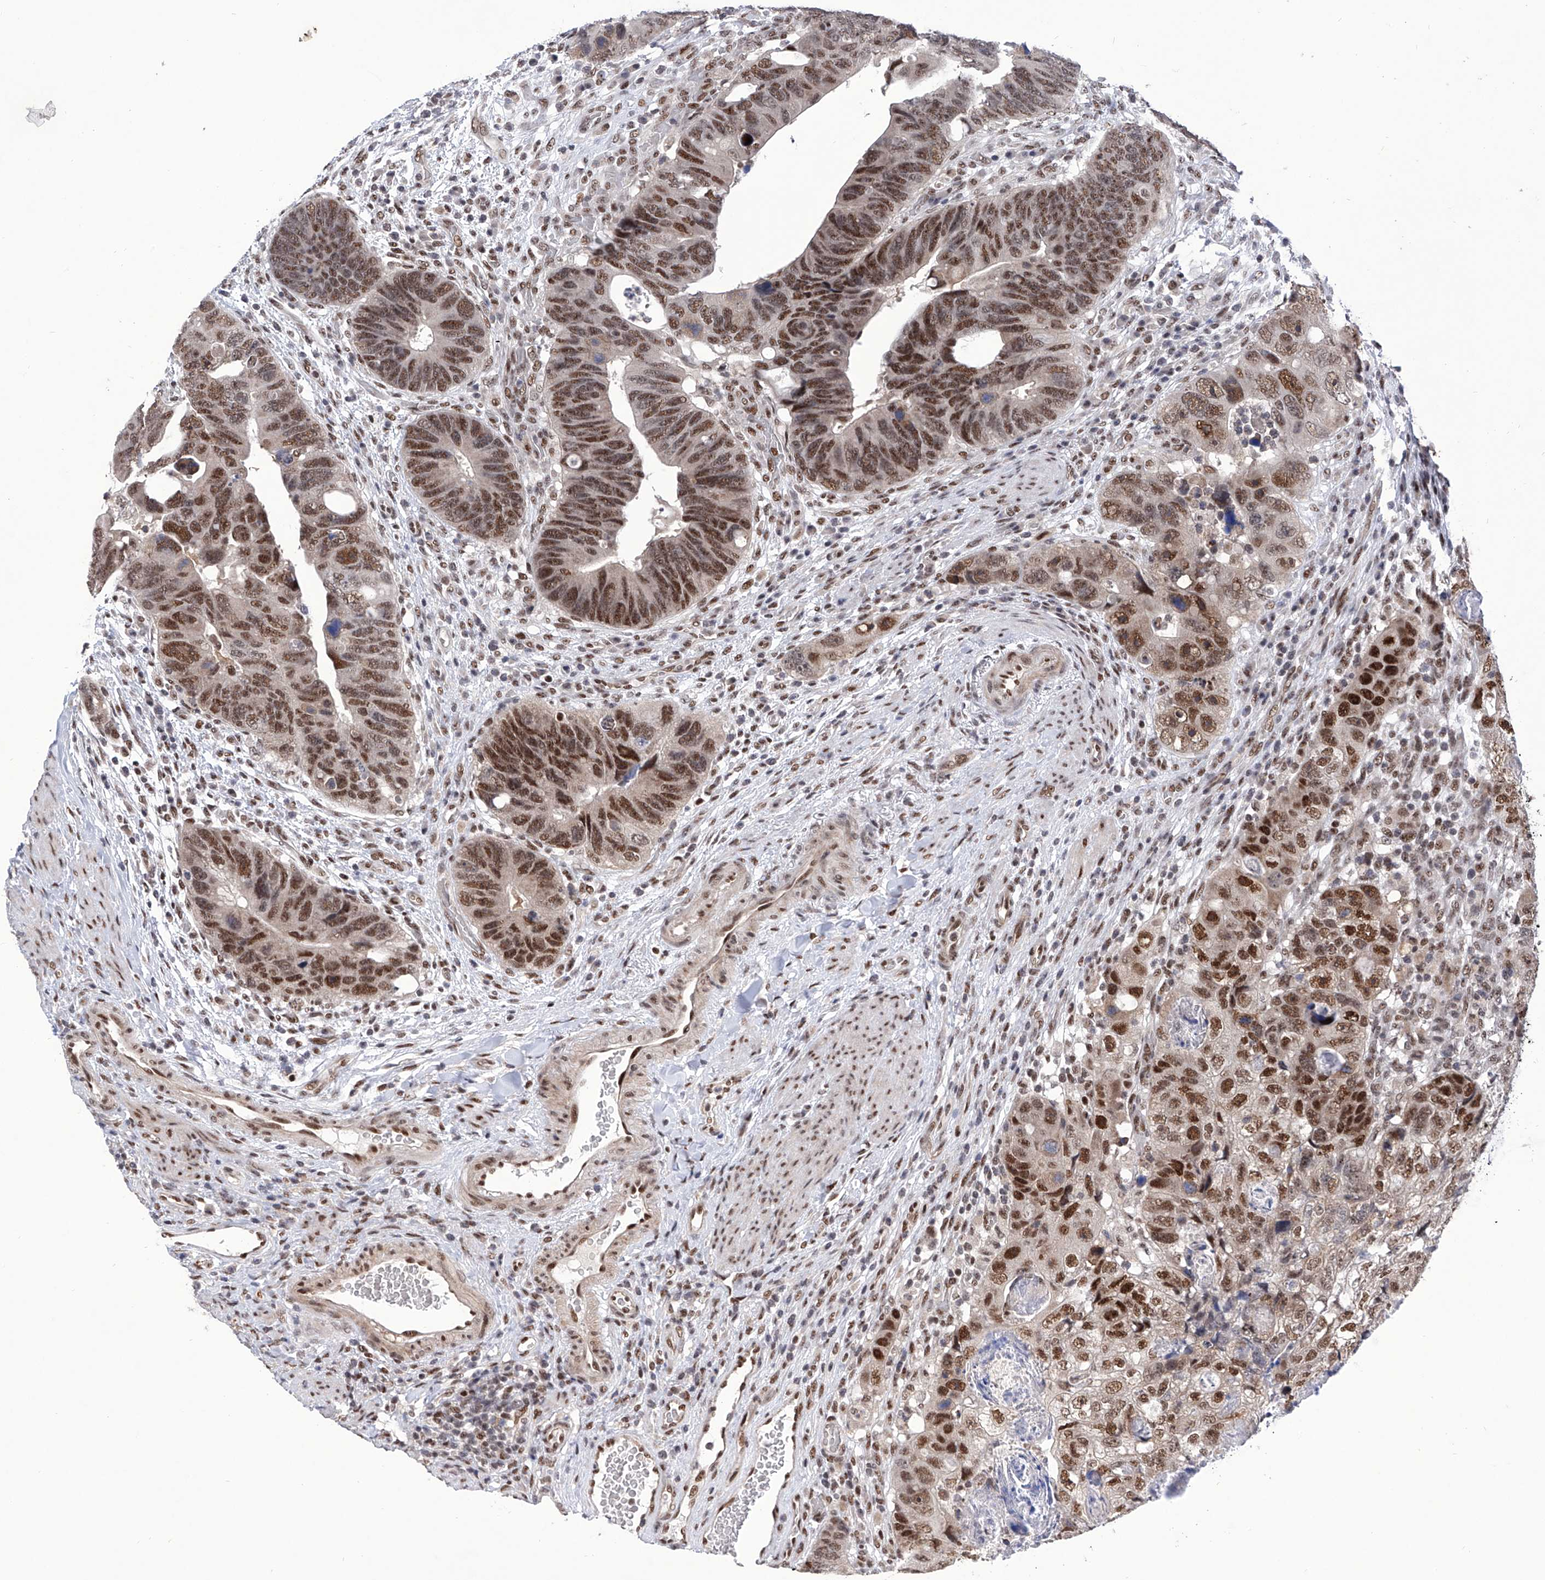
{"staining": {"intensity": "strong", "quantity": "25%-75%", "location": "nuclear"}, "tissue": "colorectal cancer", "cell_type": "Tumor cells", "image_type": "cancer", "snomed": [{"axis": "morphology", "description": "Adenocarcinoma, NOS"}, {"axis": "topography", "description": "Rectum"}], "caption": "Immunohistochemistry (IHC) (DAB (3,3'-diaminobenzidine)) staining of human colorectal cancer (adenocarcinoma) shows strong nuclear protein expression in about 25%-75% of tumor cells.", "gene": "RAD54L", "patient": {"sex": "male", "age": 59}}